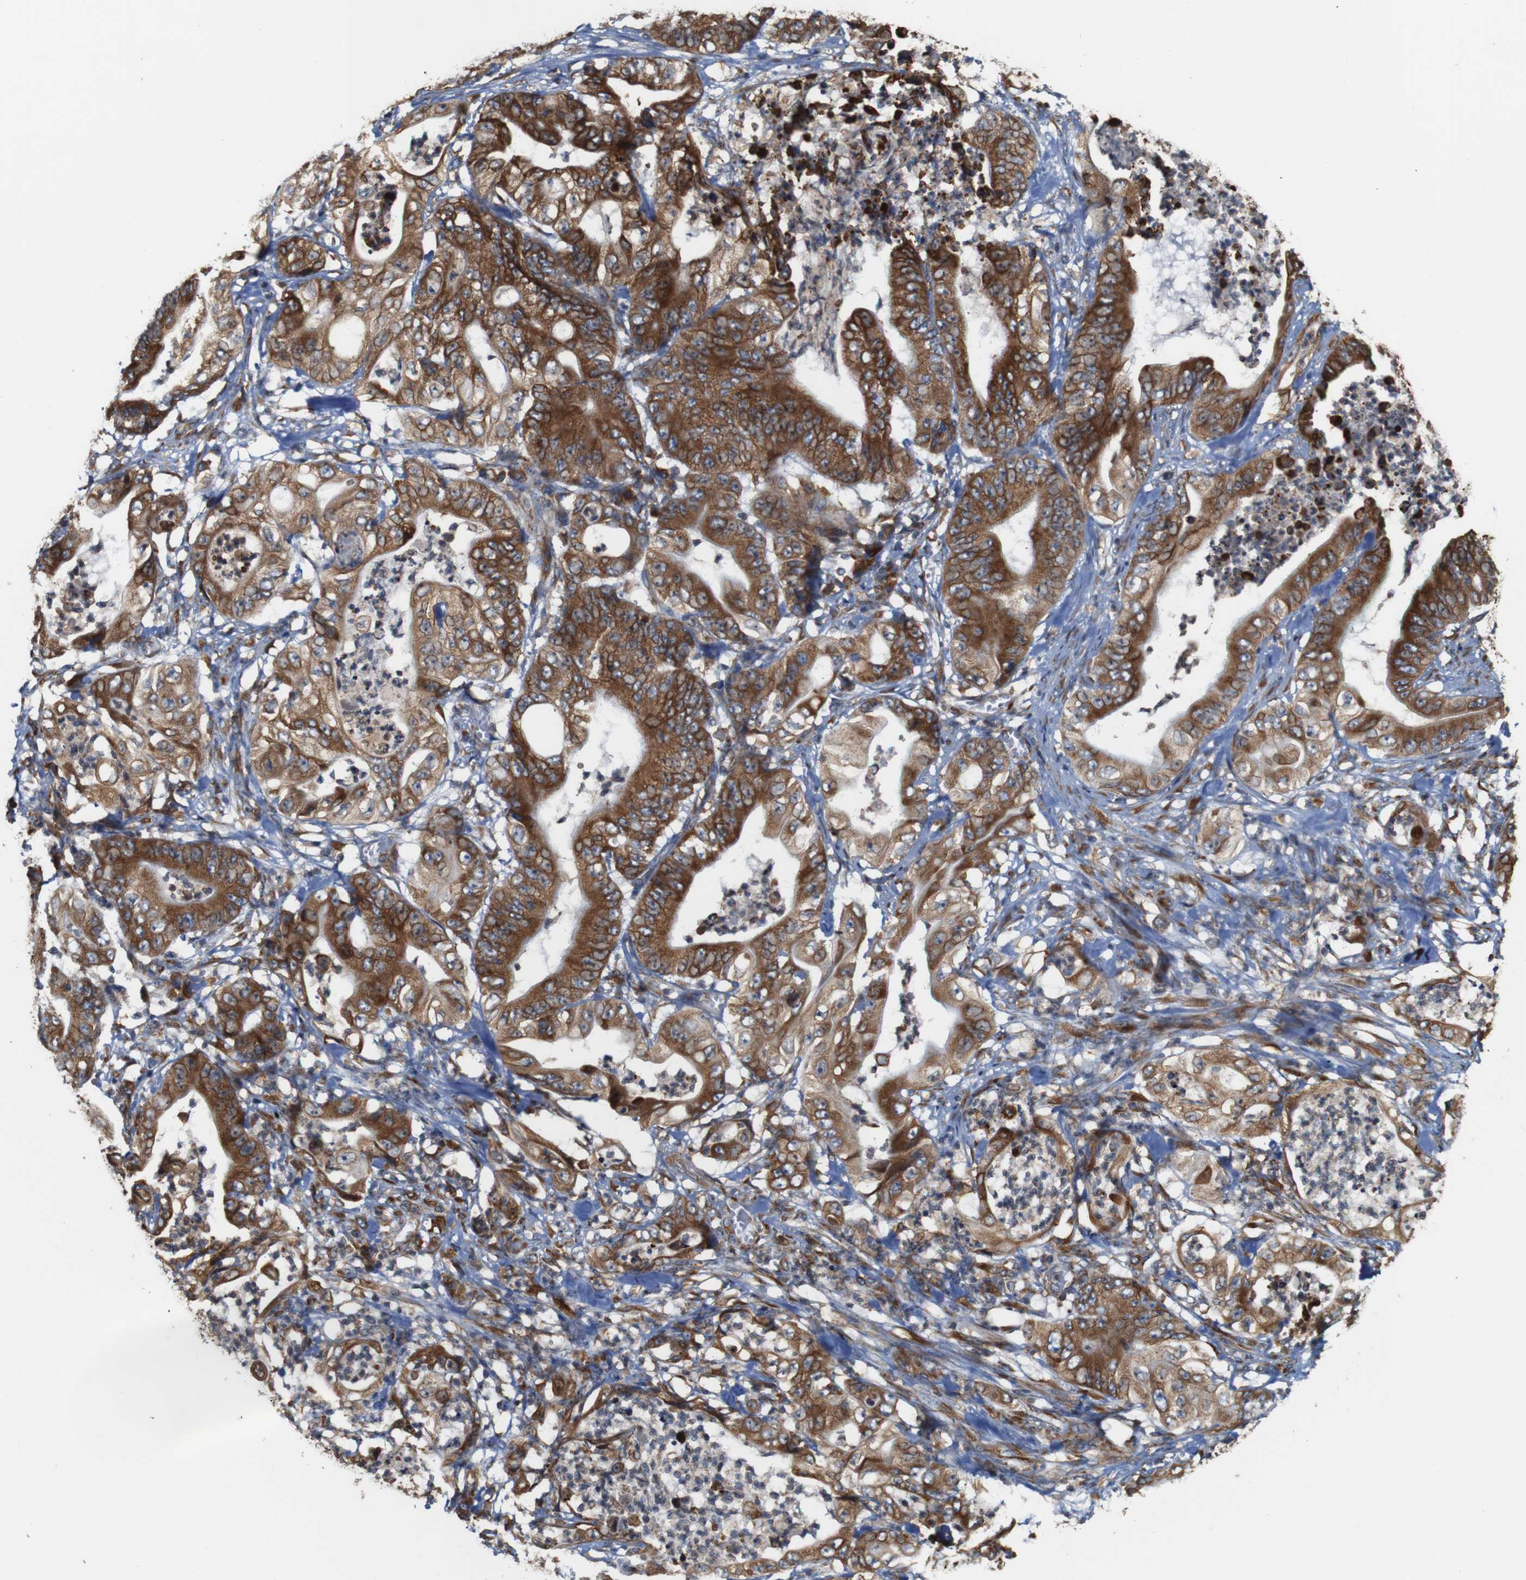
{"staining": {"intensity": "moderate", "quantity": ">75%", "location": "cytoplasmic/membranous"}, "tissue": "stomach cancer", "cell_type": "Tumor cells", "image_type": "cancer", "snomed": [{"axis": "morphology", "description": "Adenocarcinoma, NOS"}, {"axis": "topography", "description": "Stomach"}], "caption": "Approximately >75% of tumor cells in adenocarcinoma (stomach) show moderate cytoplasmic/membranous protein expression as visualized by brown immunohistochemical staining.", "gene": "UGGT1", "patient": {"sex": "female", "age": 73}}